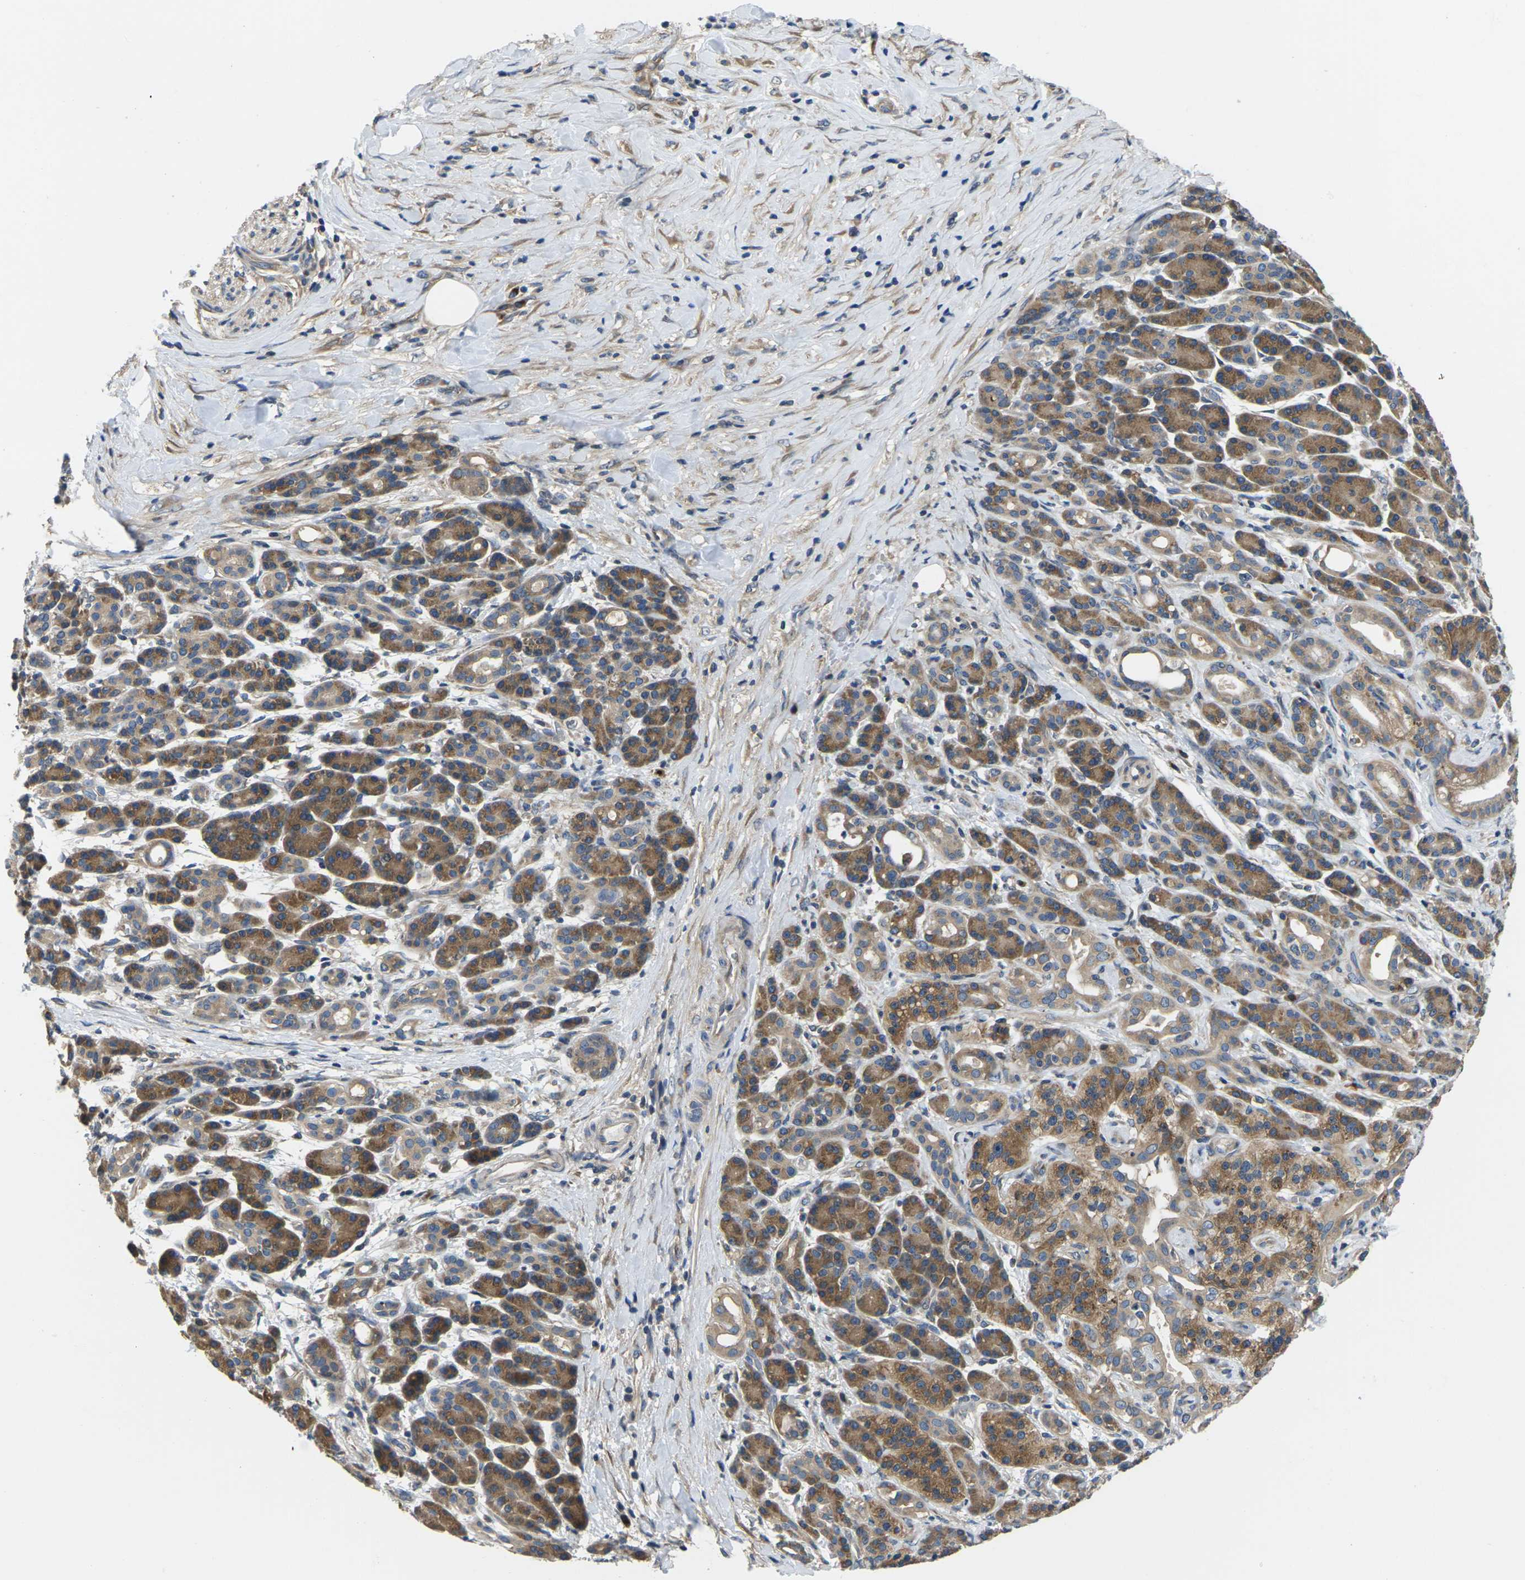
{"staining": {"intensity": "moderate", "quantity": "25%-75%", "location": "cytoplasmic/membranous"}, "tissue": "pancreatic cancer", "cell_type": "Tumor cells", "image_type": "cancer", "snomed": [{"axis": "morphology", "description": "Adenocarcinoma, NOS"}, {"axis": "topography", "description": "Pancreas"}], "caption": "Immunohistochemical staining of adenocarcinoma (pancreatic) displays moderate cytoplasmic/membranous protein expression in approximately 25%-75% of tumor cells. (DAB (3,3'-diaminobenzidine) = brown stain, brightfield microscopy at high magnification).", "gene": "TMCC2", "patient": {"sex": "female", "age": 77}}